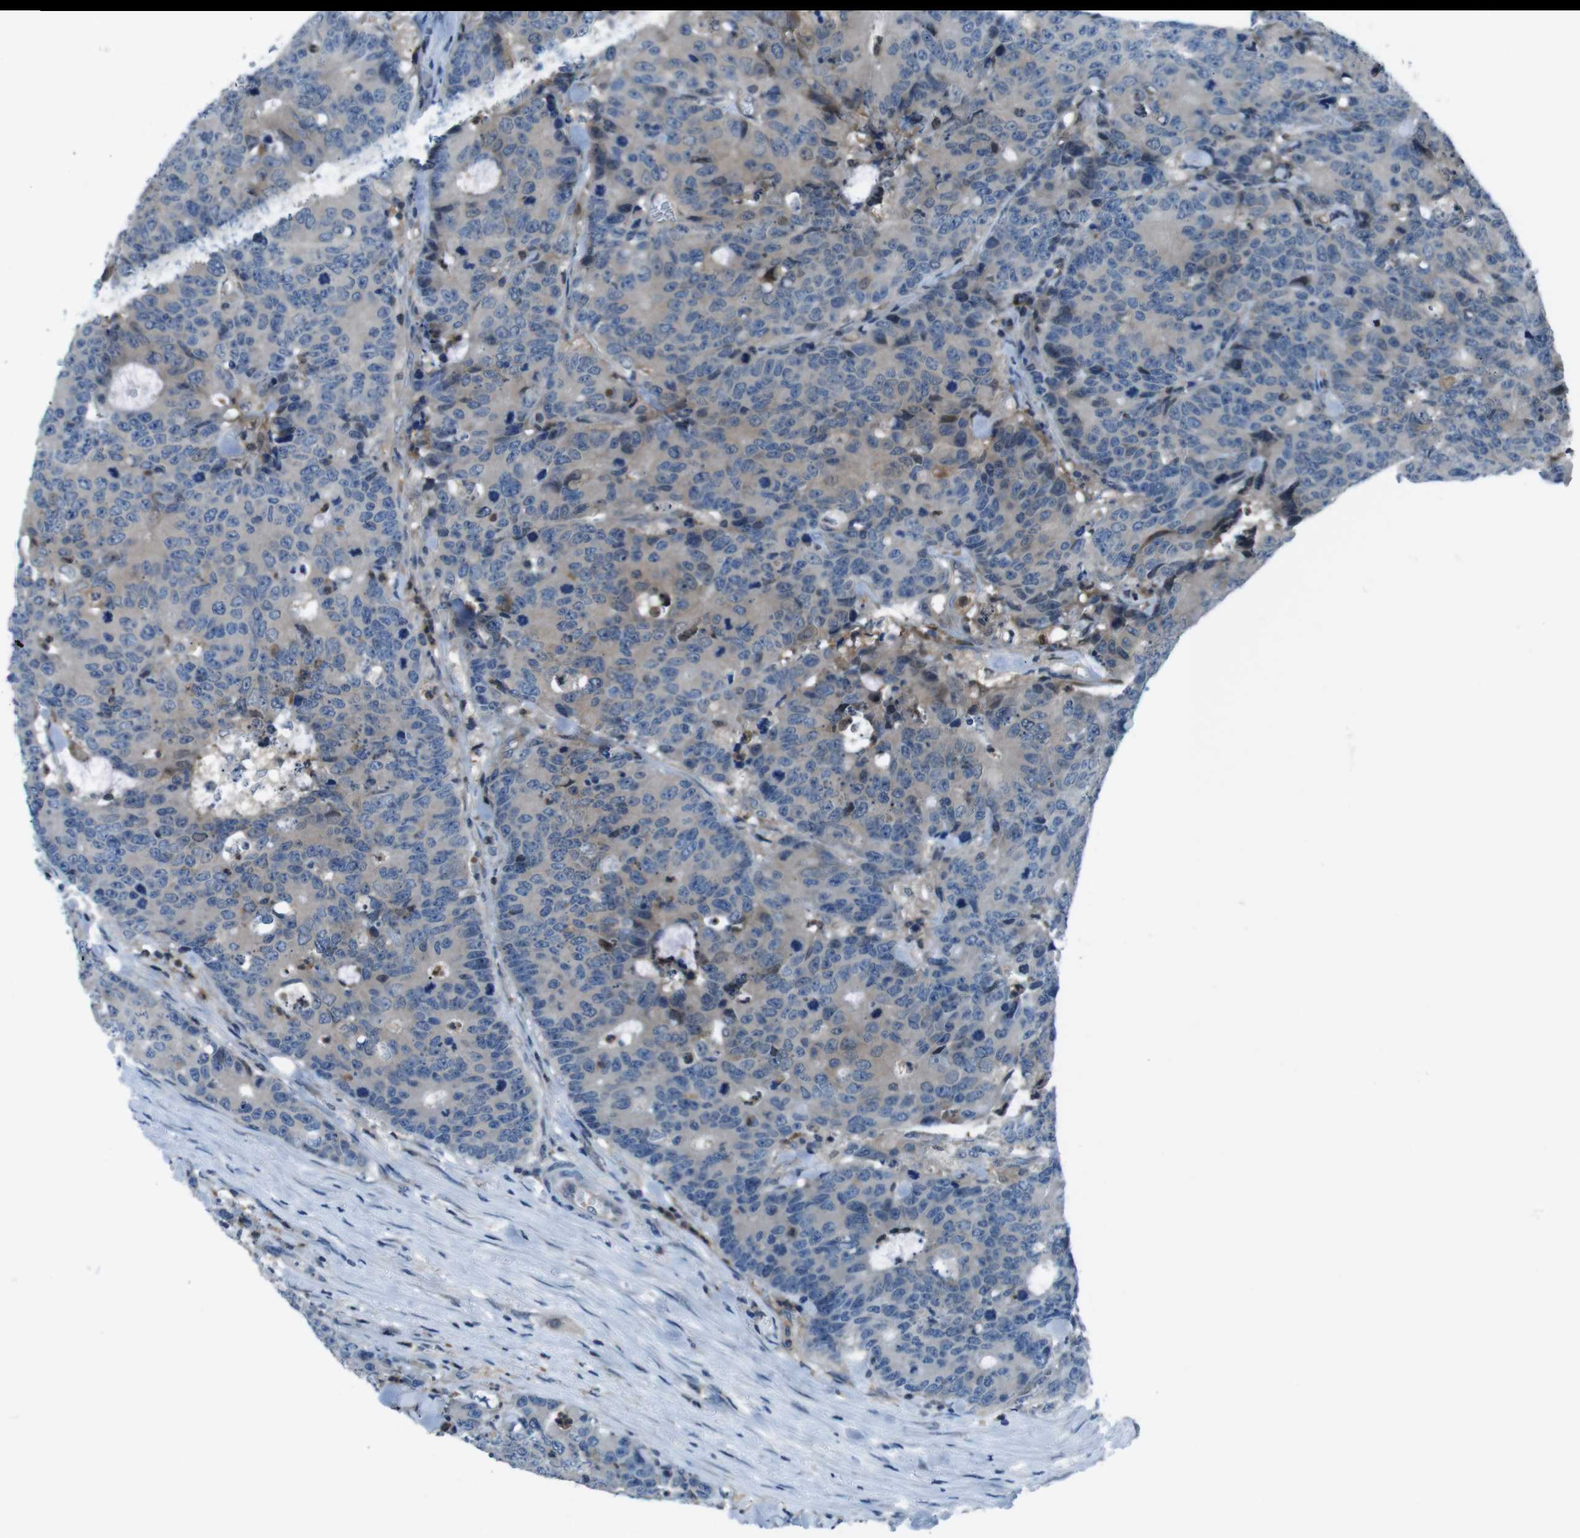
{"staining": {"intensity": "weak", "quantity": "<25%", "location": "cytoplasmic/membranous"}, "tissue": "colorectal cancer", "cell_type": "Tumor cells", "image_type": "cancer", "snomed": [{"axis": "morphology", "description": "Adenocarcinoma, NOS"}, {"axis": "topography", "description": "Colon"}], "caption": "Tumor cells are negative for protein expression in human colorectal adenocarcinoma.", "gene": "NANOS2", "patient": {"sex": "female", "age": 86}}